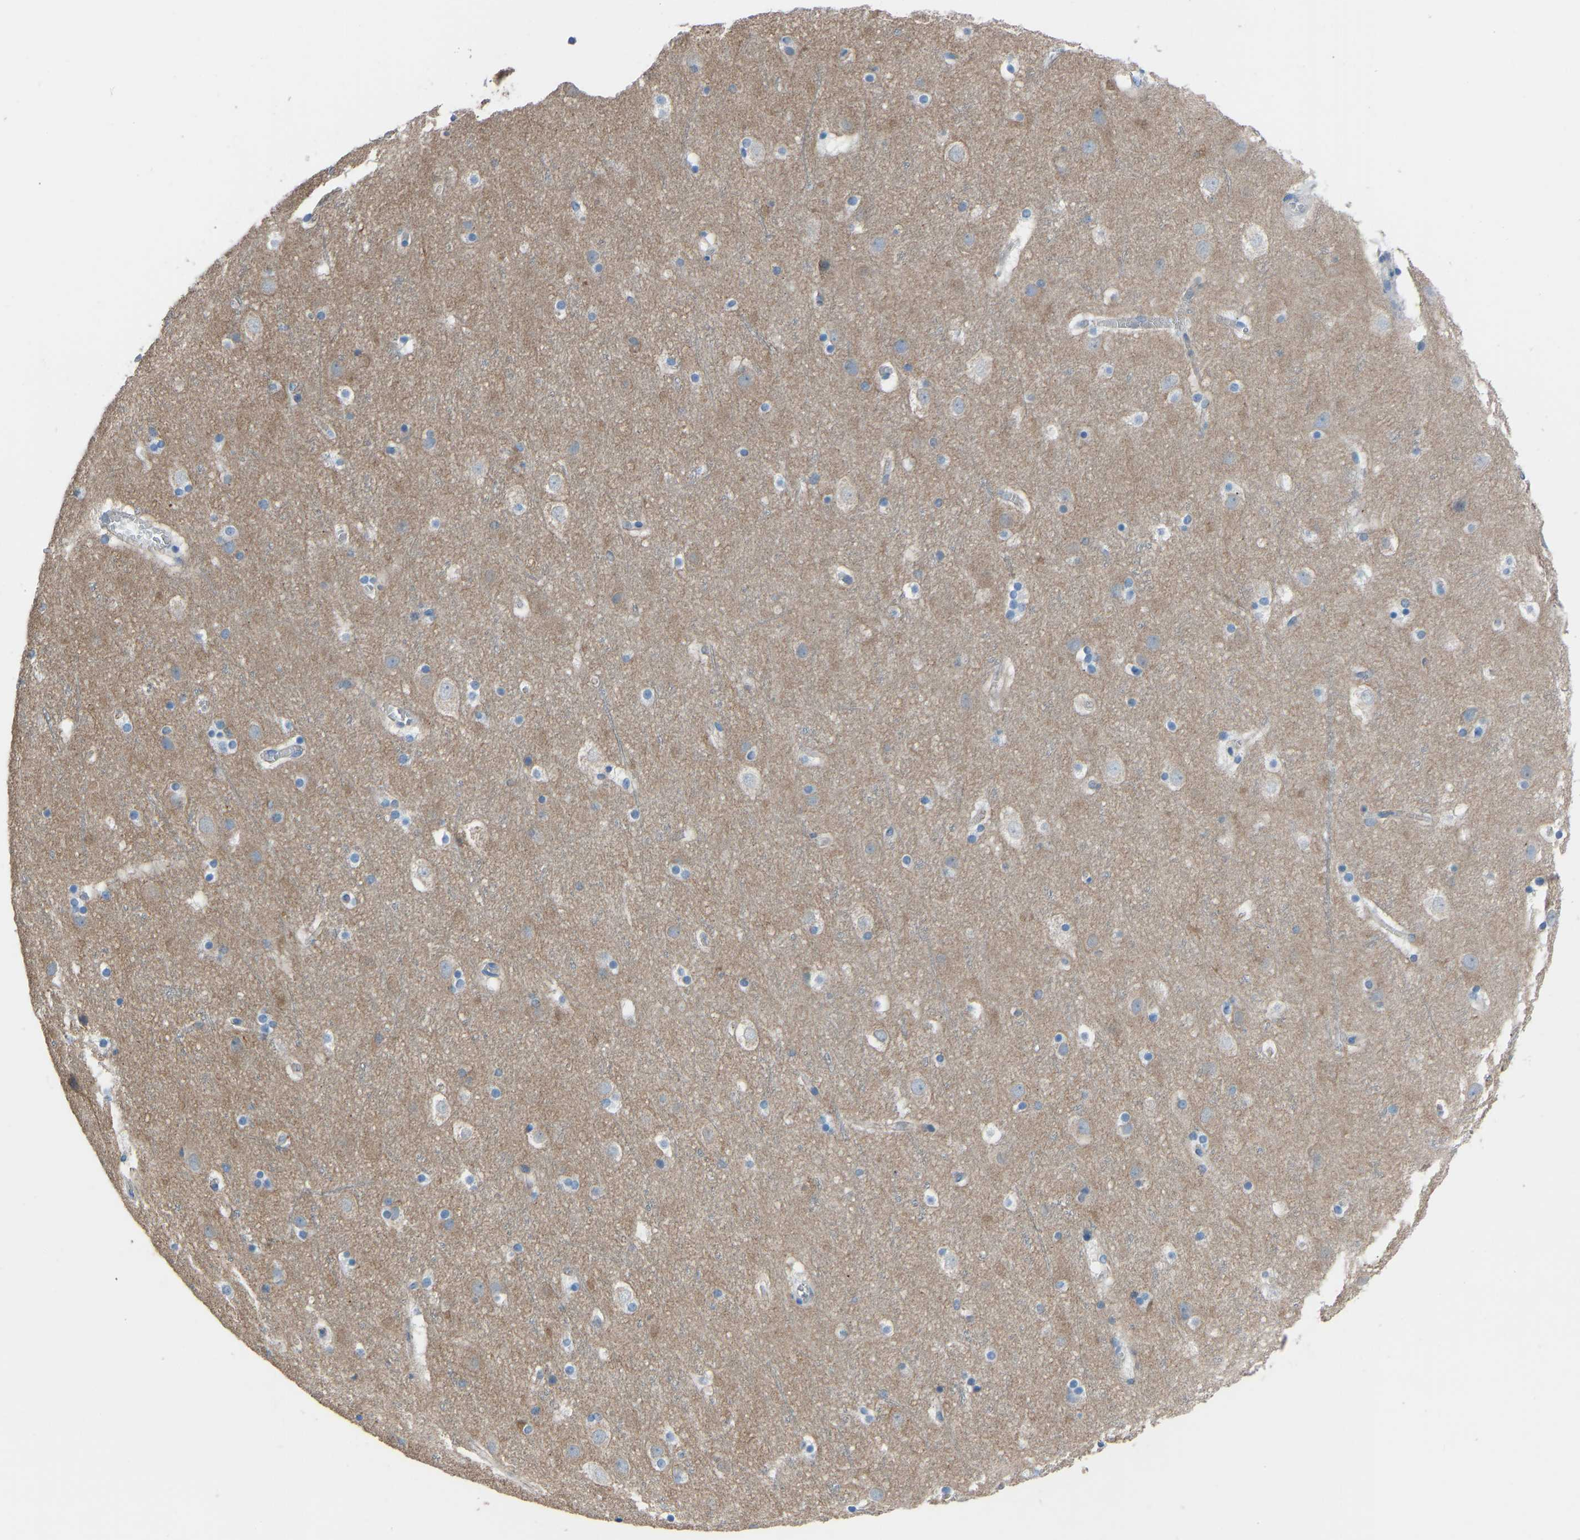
{"staining": {"intensity": "negative", "quantity": "none", "location": "none"}, "tissue": "cerebral cortex", "cell_type": "Endothelial cells", "image_type": "normal", "snomed": [{"axis": "morphology", "description": "Normal tissue, NOS"}, {"axis": "topography", "description": "Cerebral cortex"}], "caption": "Immunohistochemical staining of unremarkable human cerebral cortex reveals no significant positivity in endothelial cells.", "gene": "MYH10", "patient": {"sex": "male", "age": 45}}